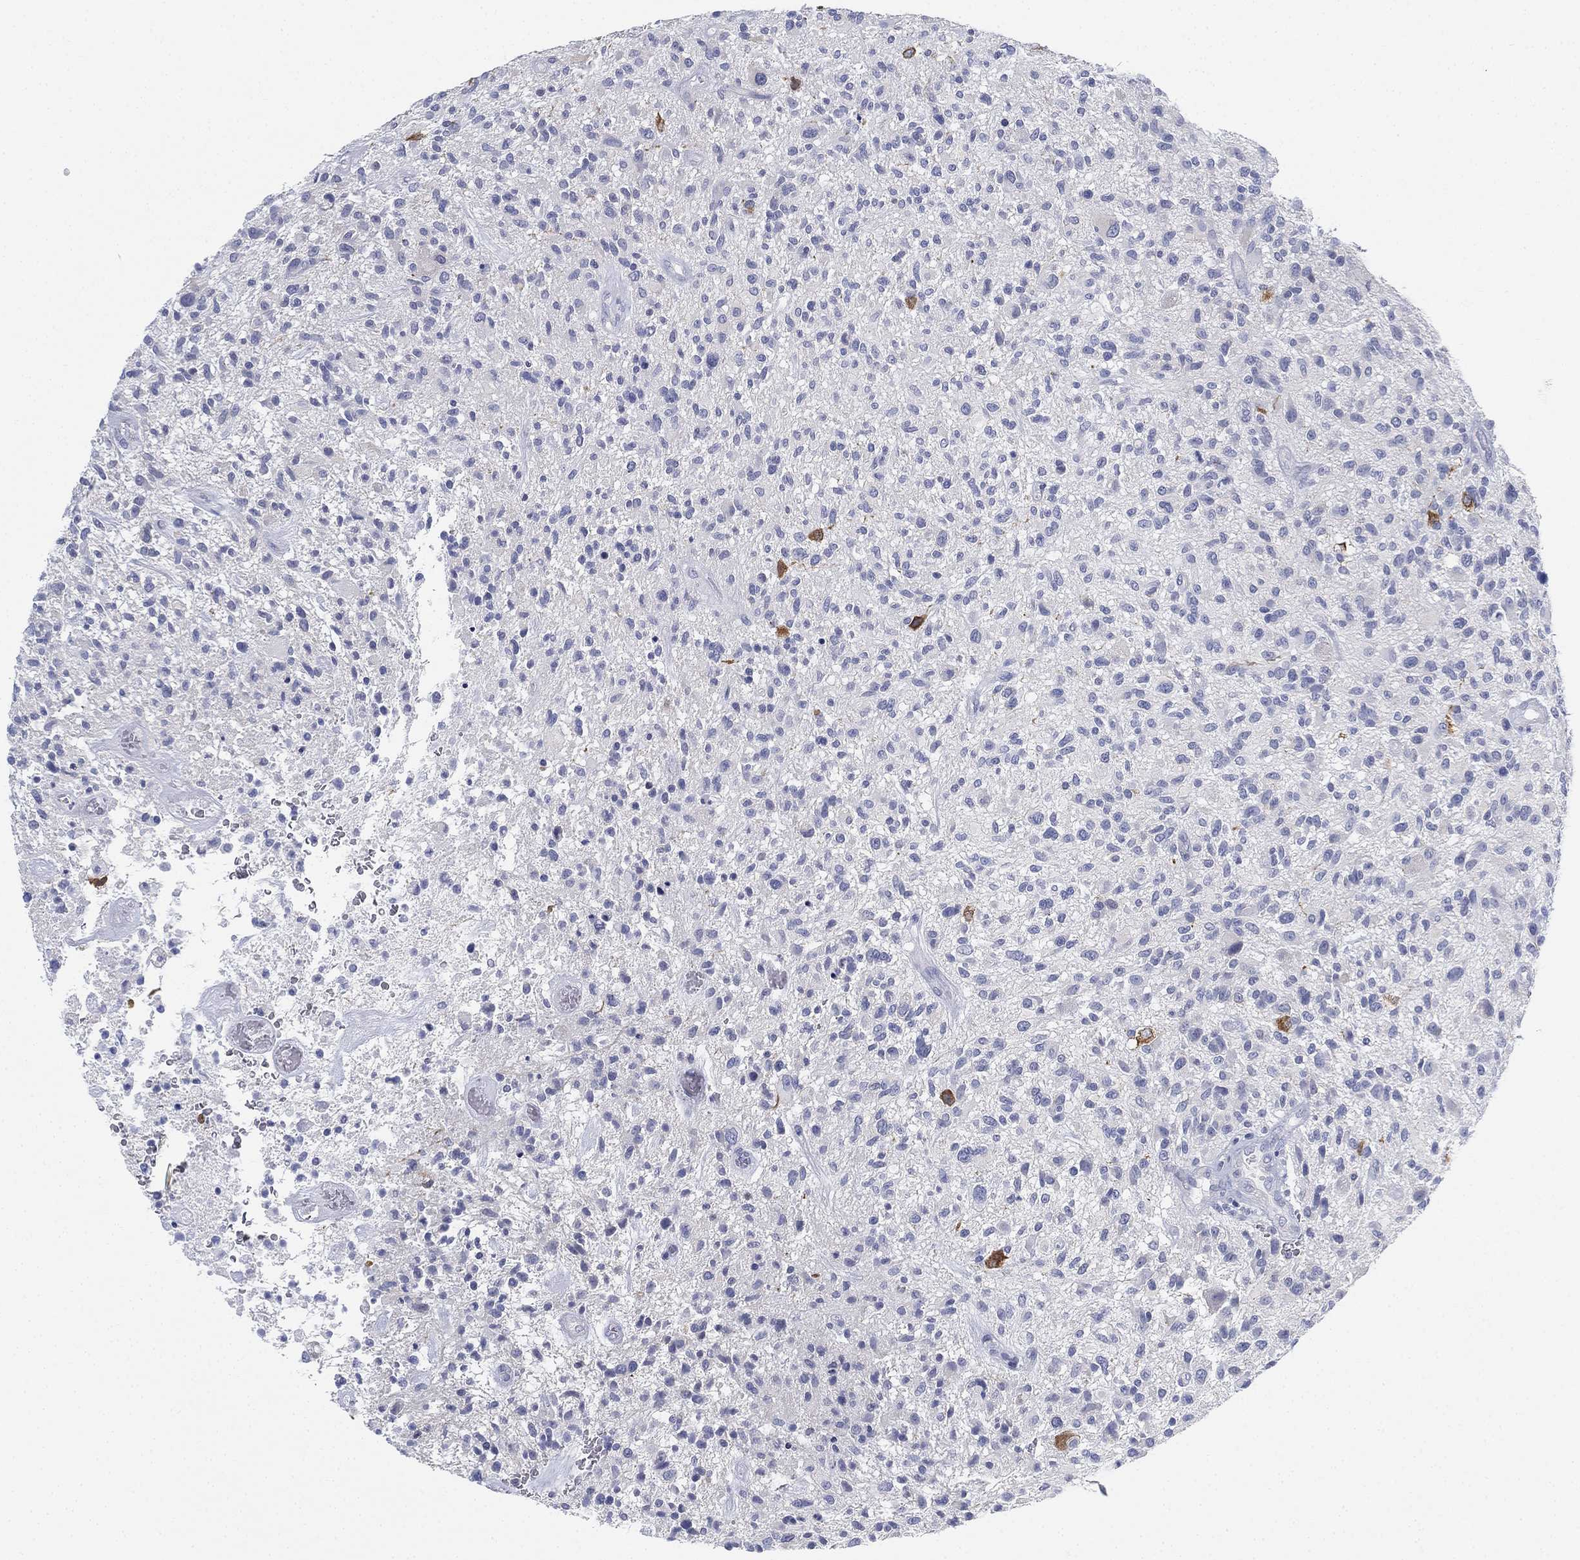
{"staining": {"intensity": "negative", "quantity": "none", "location": "none"}, "tissue": "glioma", "cell_type": "Tumor cells", "image_type": "cancer", "snomed": [{"axis": "morphology", "description": "Glioma, malignant, High grade"}, {"axis": "topography", "description": "Brain"}], "caption": "This is a photomicrograph of immunohistochemistry (IHC) staining of glioma, which shows no staining in tumor cells.", "gene": "GCNA", "patient": {"sex": "male", "age": 47}}